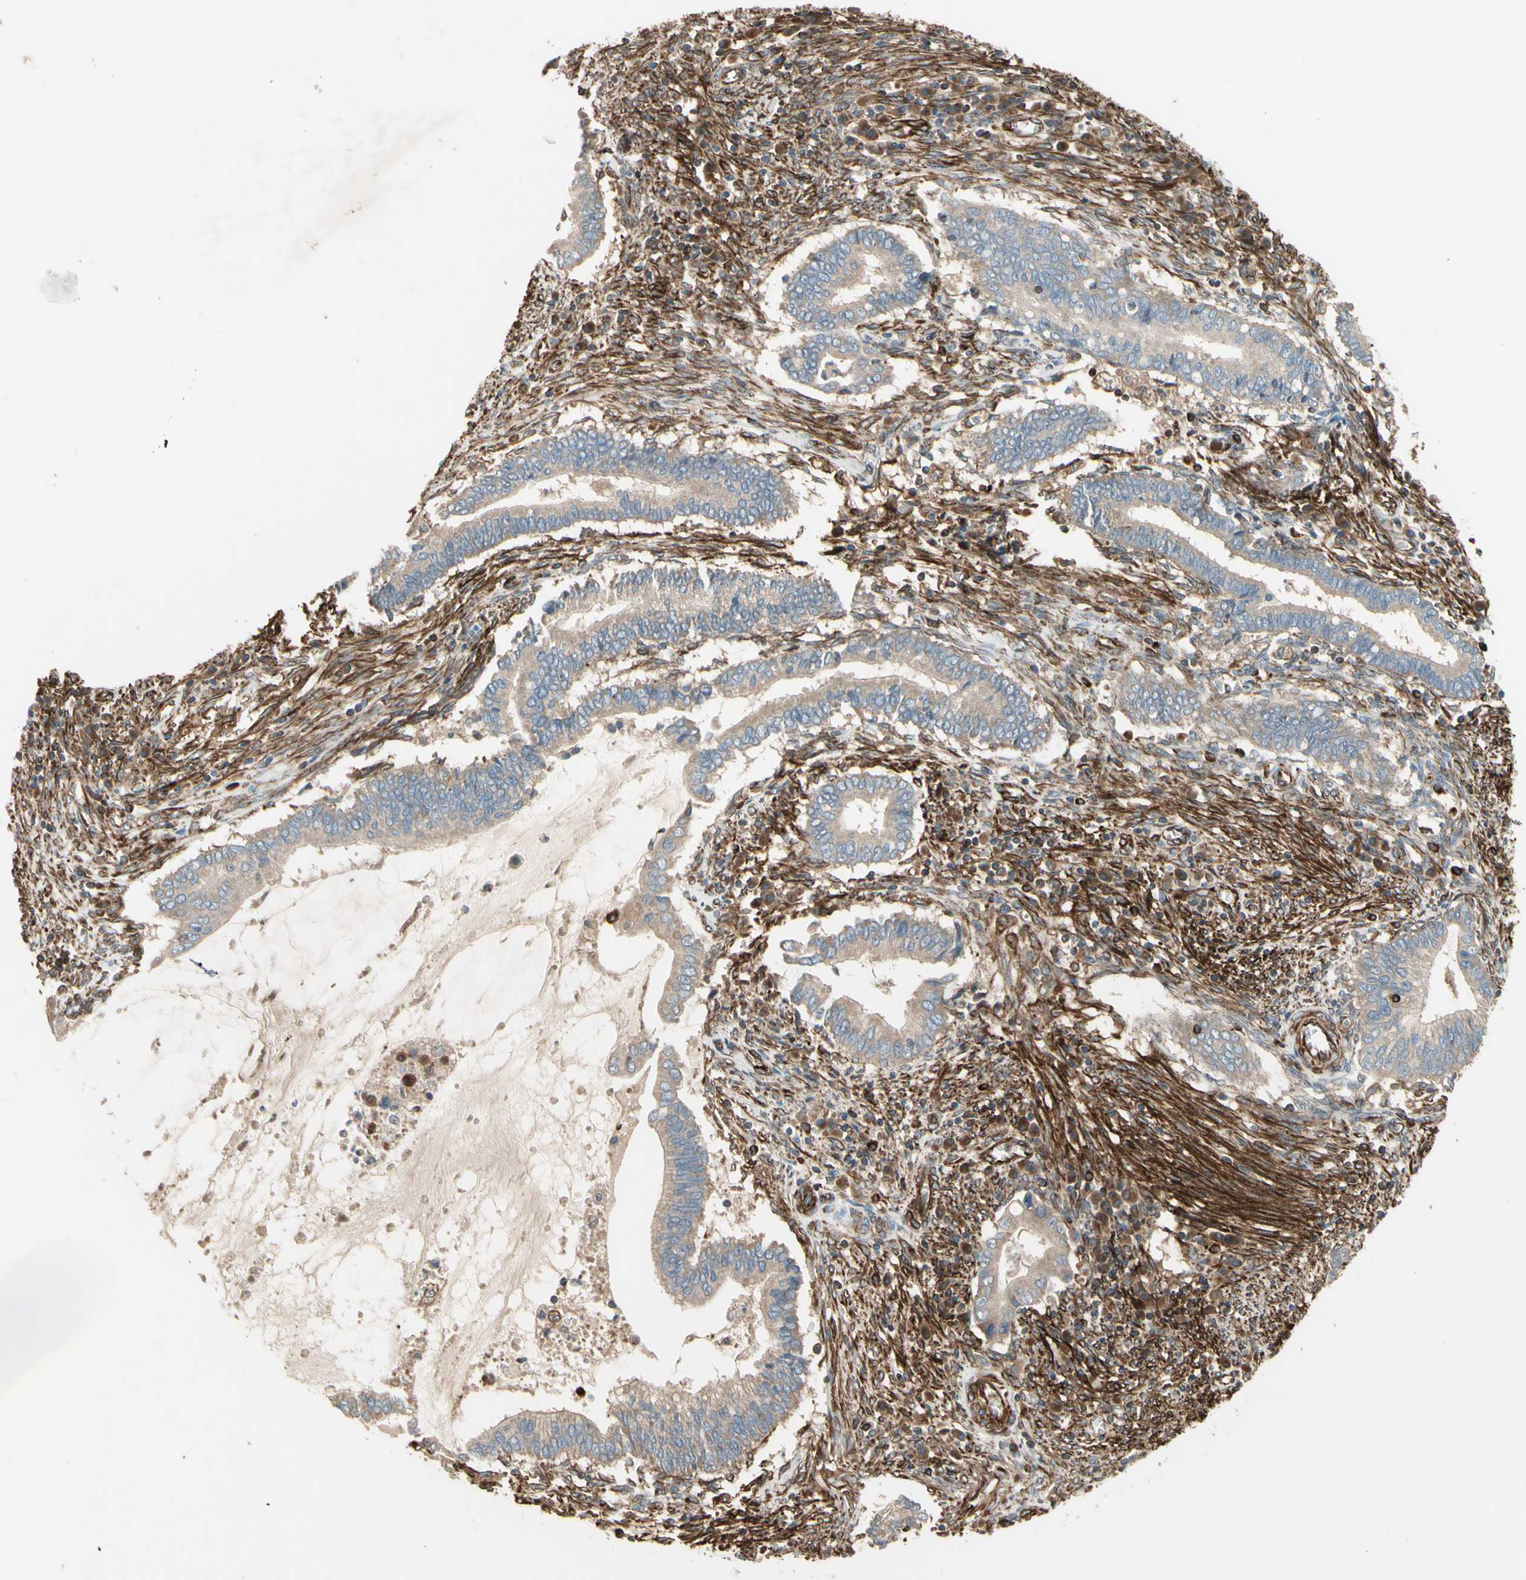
{"staining": {"intensity": "weak", "quantity": "25%-75%", "location": "cytoplasmic/membranous"}, "tissue": "cervical cancer", "cell_type": "Tumor cells", "image_type": "cancer", "snomed": [{"axis": "morphology", "description": "Adenocarcinoma, NOS"}, {"axis": "topography", "description": "Cervix"}], "caption": "Adenocarcinoma (cervical) stained for a protein exhibits weak cytoplasmic/membranous positivity in tumor cells.", "gene": "TRAF2", "patient": {"sex": "female", "age": 44}}